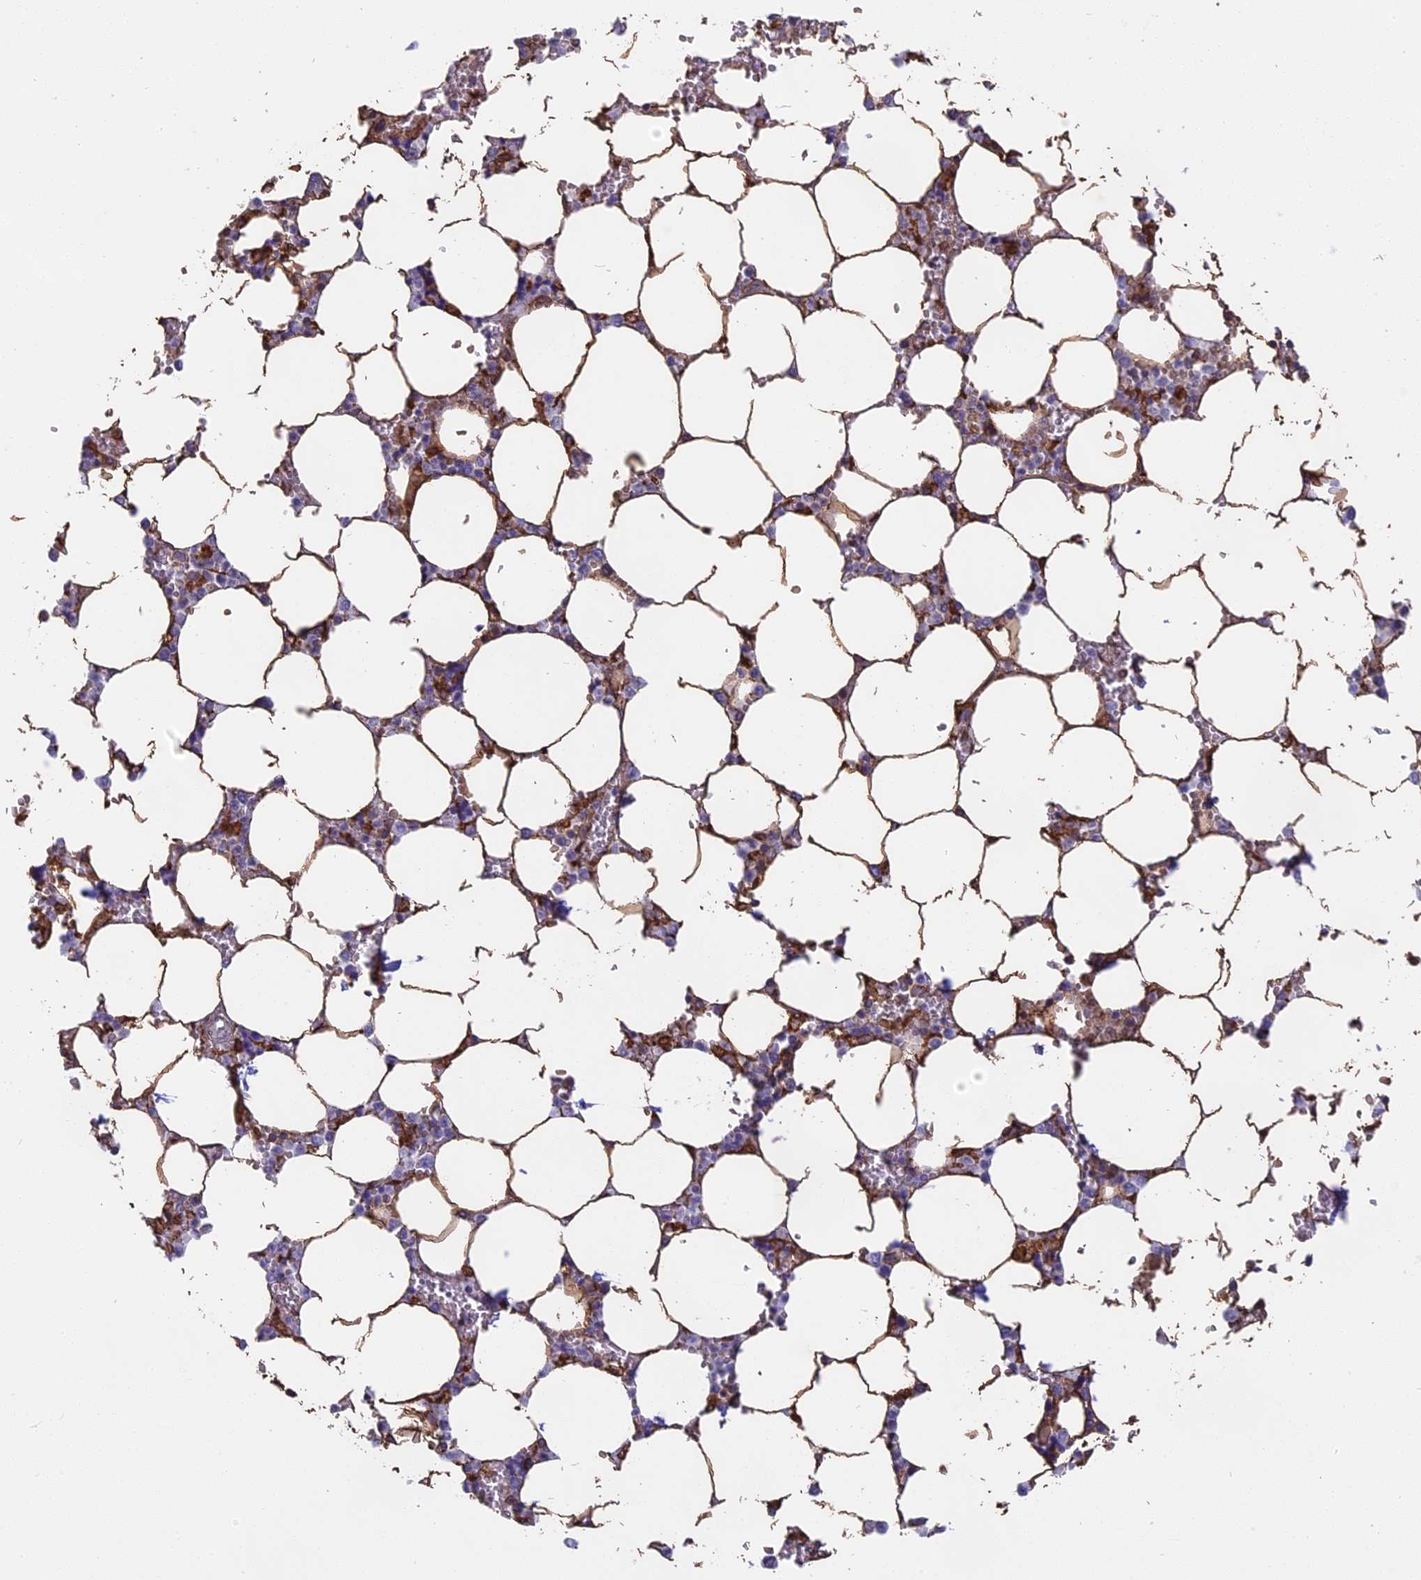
{"staining": {"intensity": "moderate", "quantity": "25%-75%", "location": "cytoplasmic/membranous"}, "tissue": "bone marrow", "cell_type": "Hematopoietic cells", "image_type": "normal", "snomed": [{"axis": "morphology", "description": "Normal tissue, NOS"}, {"axis": "topography", "description": "Bone marrow"}], "caption": "The micrograph displays staining of benign bone marrow, revealing moderate cytoplasmic/membranous protein positivity (brown color) within hematopoietic cells. The staining was performed using DAB (3,3'-diaminobenzidine) to visualize the protein expression in brown, while the nuclei were stained in blue with hematoxylin (Magnification: 20x).", "gene": "TMEM255B", "patient": {"sex": "male", "age": 64}}